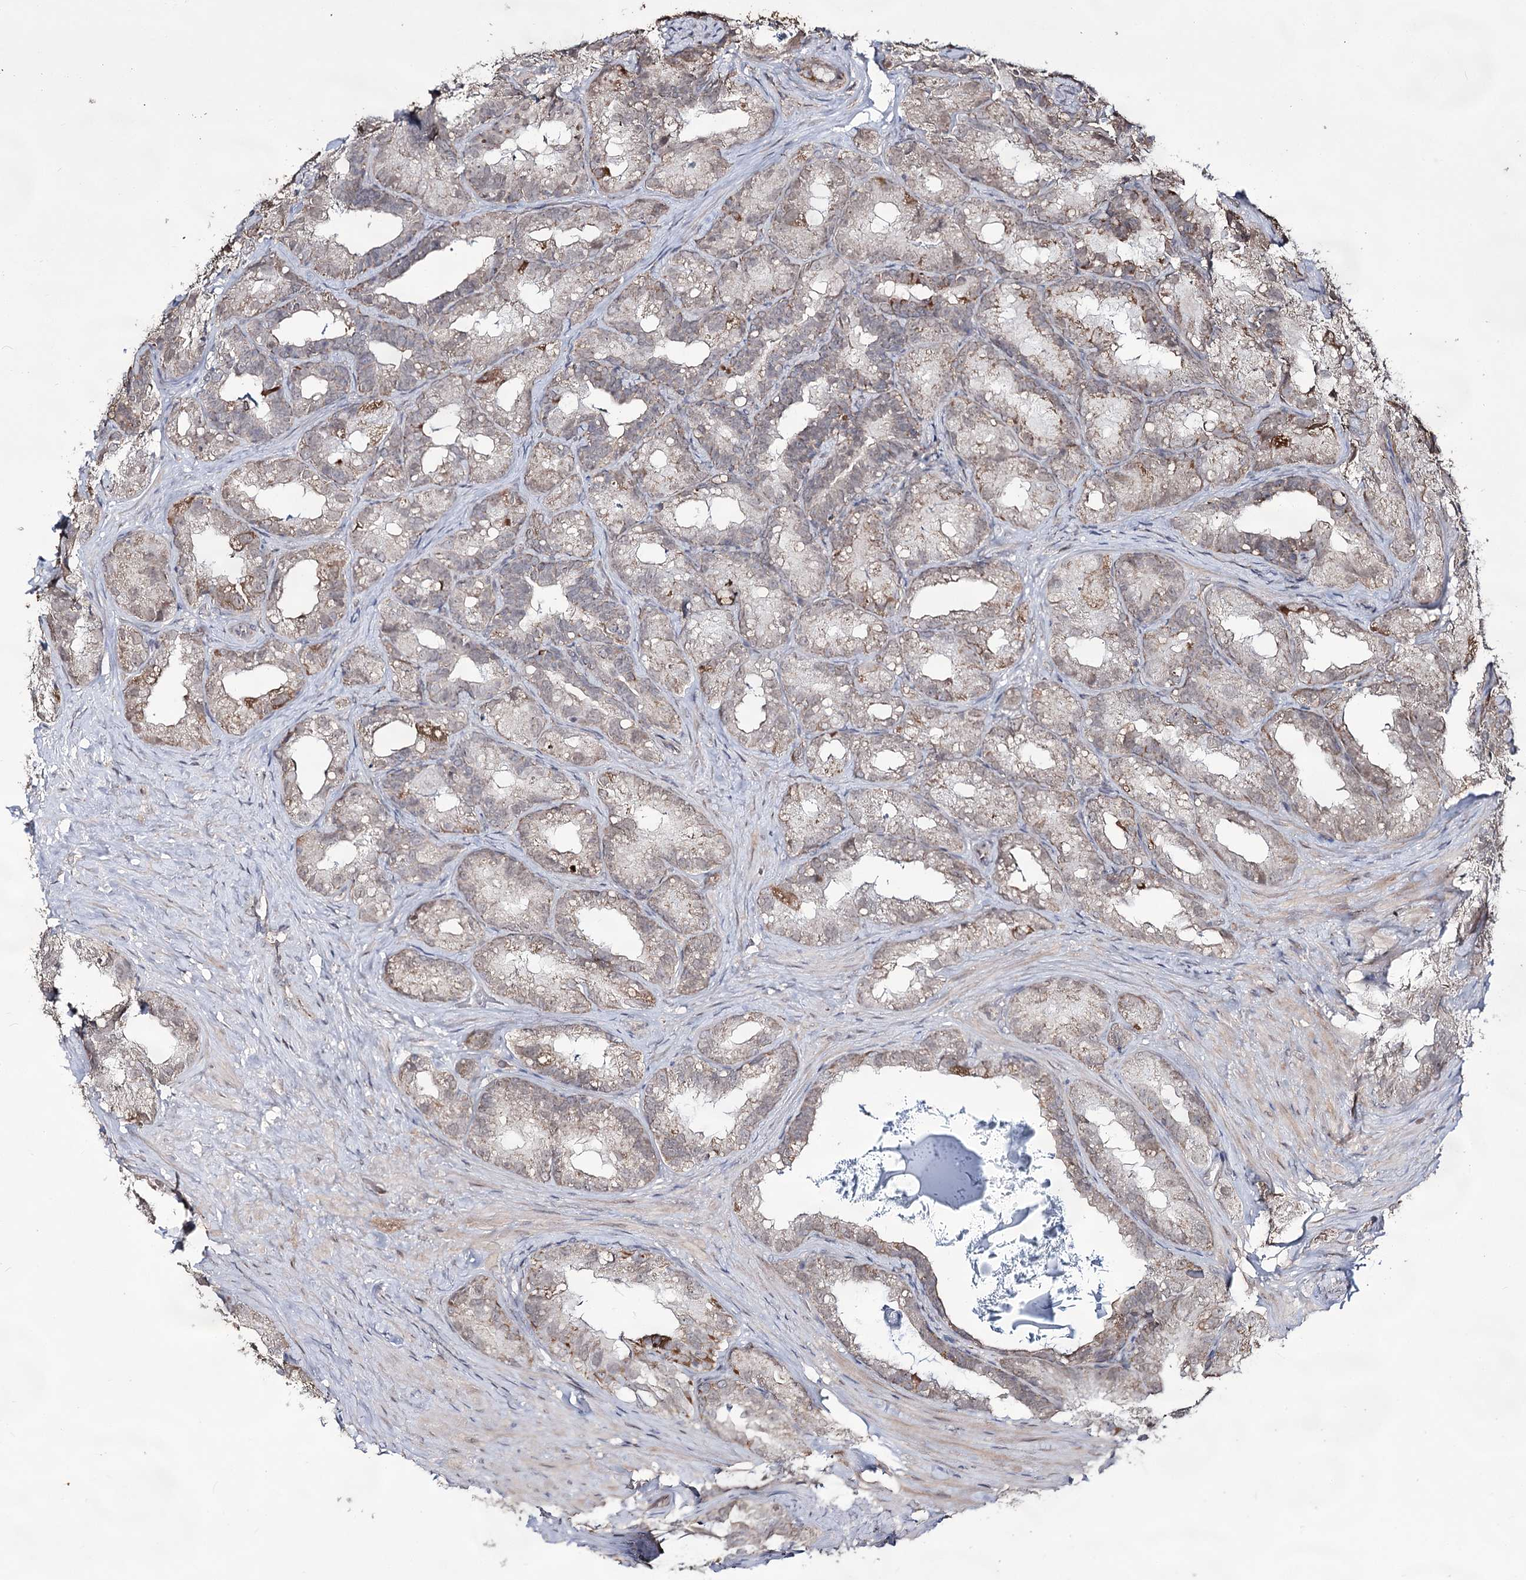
{"staining": {"intensity": "weak", "quantity": ">75%", "location": "cytoplasmic/membranous"}, "tissue": "seminal vesicle", "cell_type": "Glandular cells", "image_type": "normal", "snomed": [{"axis": "morphology", "description": "Normal tissue, NOS"}, {"axis": "topography", "description": "Seminal veicle"}], "caption": "Glandular cells demonstrate low levels of weak cytoplasmic/membranous staining in approximately >75% of cells in normal human seminal vesicle.", "gene": "ACTR6", "patient": {"sex": "male", "age": 60}}